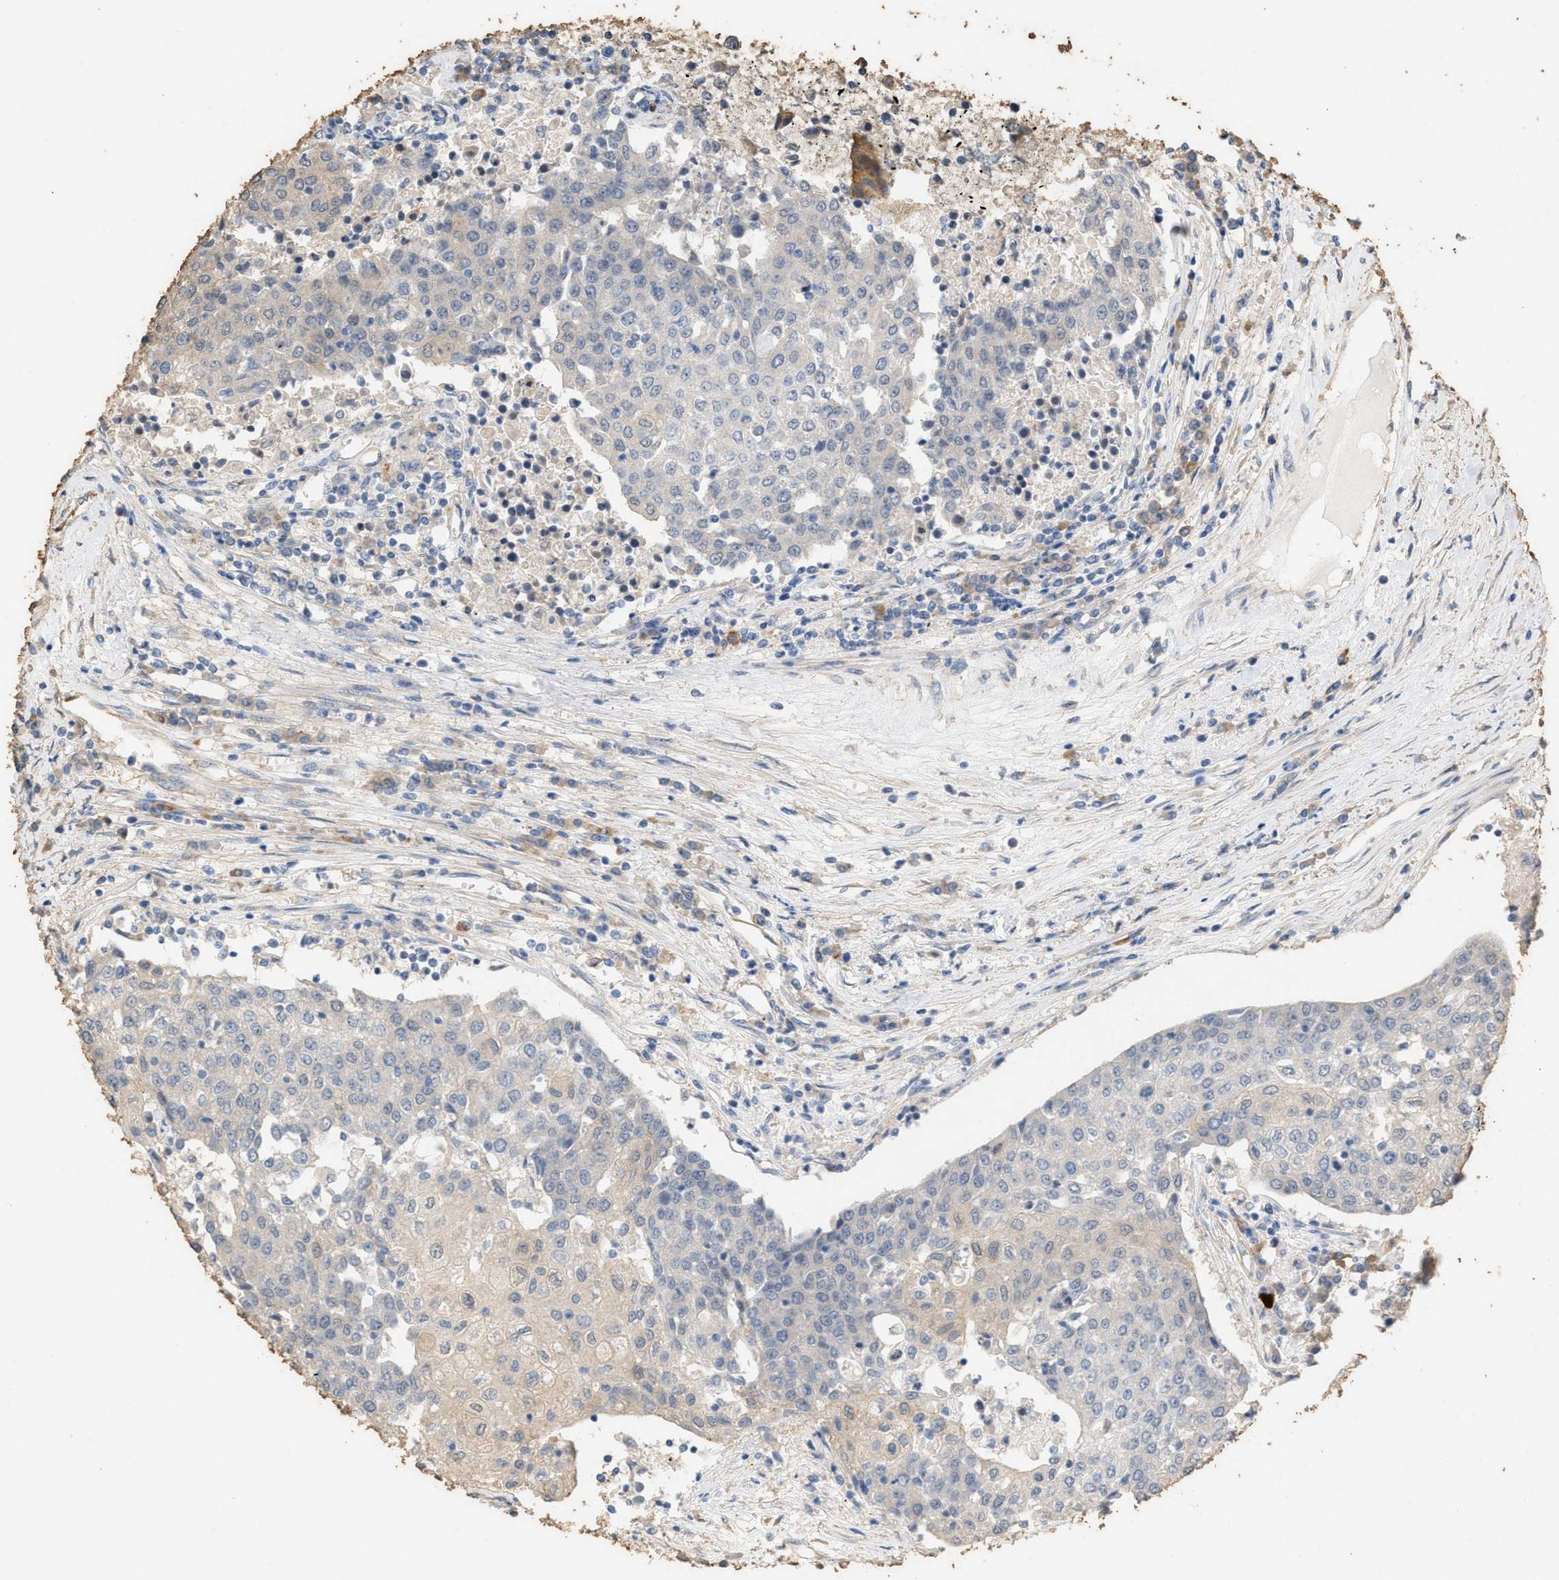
{"staining": {"intensity": "negative", "quantity": "none", "location": "none"}, "tissue": "urothelial cancer", "cell_type": "Tumor cells", "image_type": "cancer", "snomed": [{"axis": "morphology", "description": "Urothelial carcinoma, High grade"}, {"axis": "topography", "description": "Urinary bladder"}], "caption": "The IHC micrograph has no significant positivity in tumor cells of urothelial cancer tissue.", "gene": "DCAF7", "patient": {"sex": "female", "age": 85}}